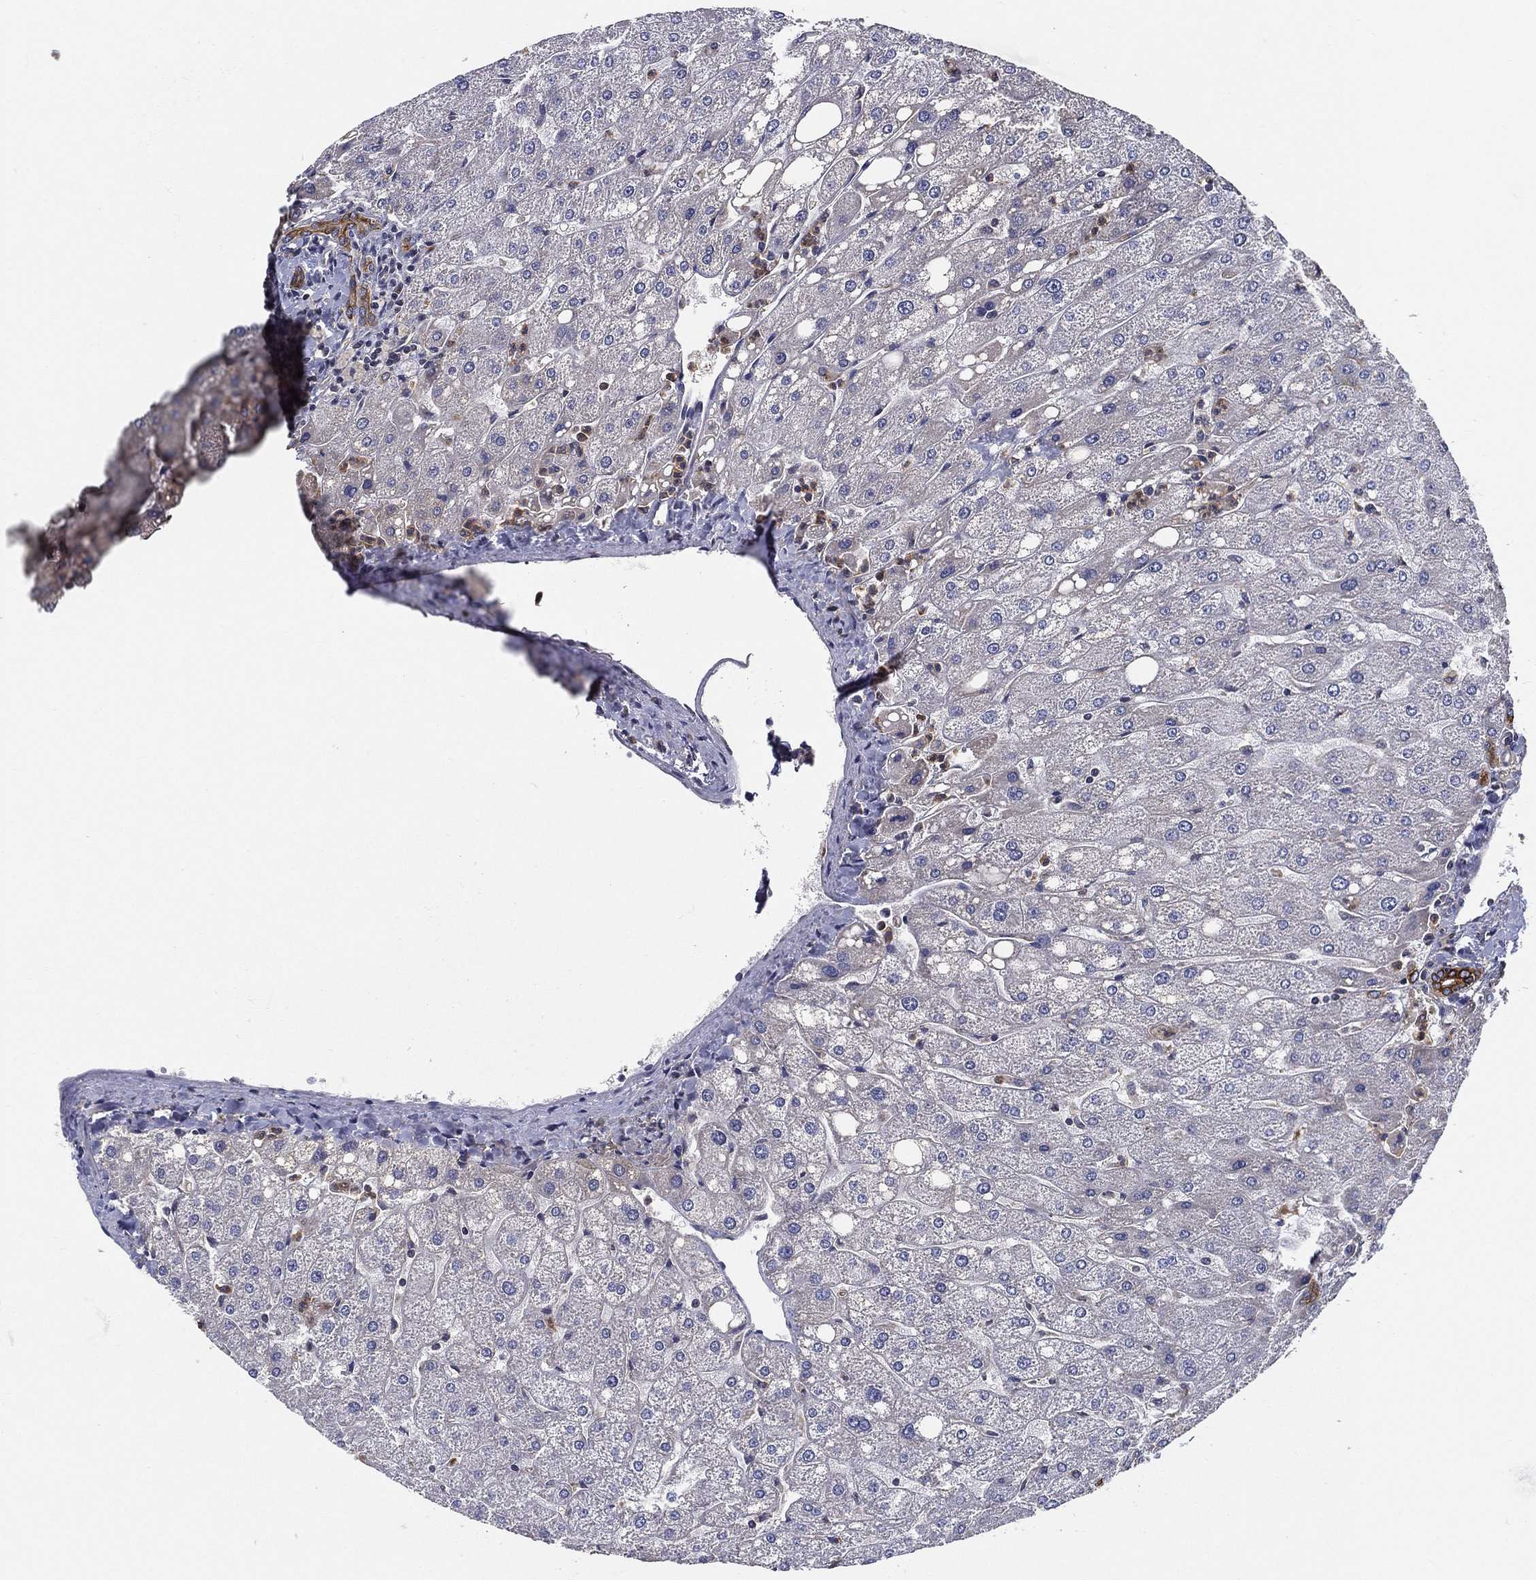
{"staining": {"intensity": "negative", "quantity": "none", "location": "none"}, "tissue": "liver", "cell_type": "Cholangiocytes", "image_type": "normal", "snomed": [{"axis": "morphology", "description": "Normal tissue, NOS"}, {"axis": "topography", "description": "Liver"}], "caption": "DAB immunohistochemical staining of benign liver exhibits no significant staining in cholangiocytes.", "gene": "UACA", "patient": {"sex": "male", "age": 67}}